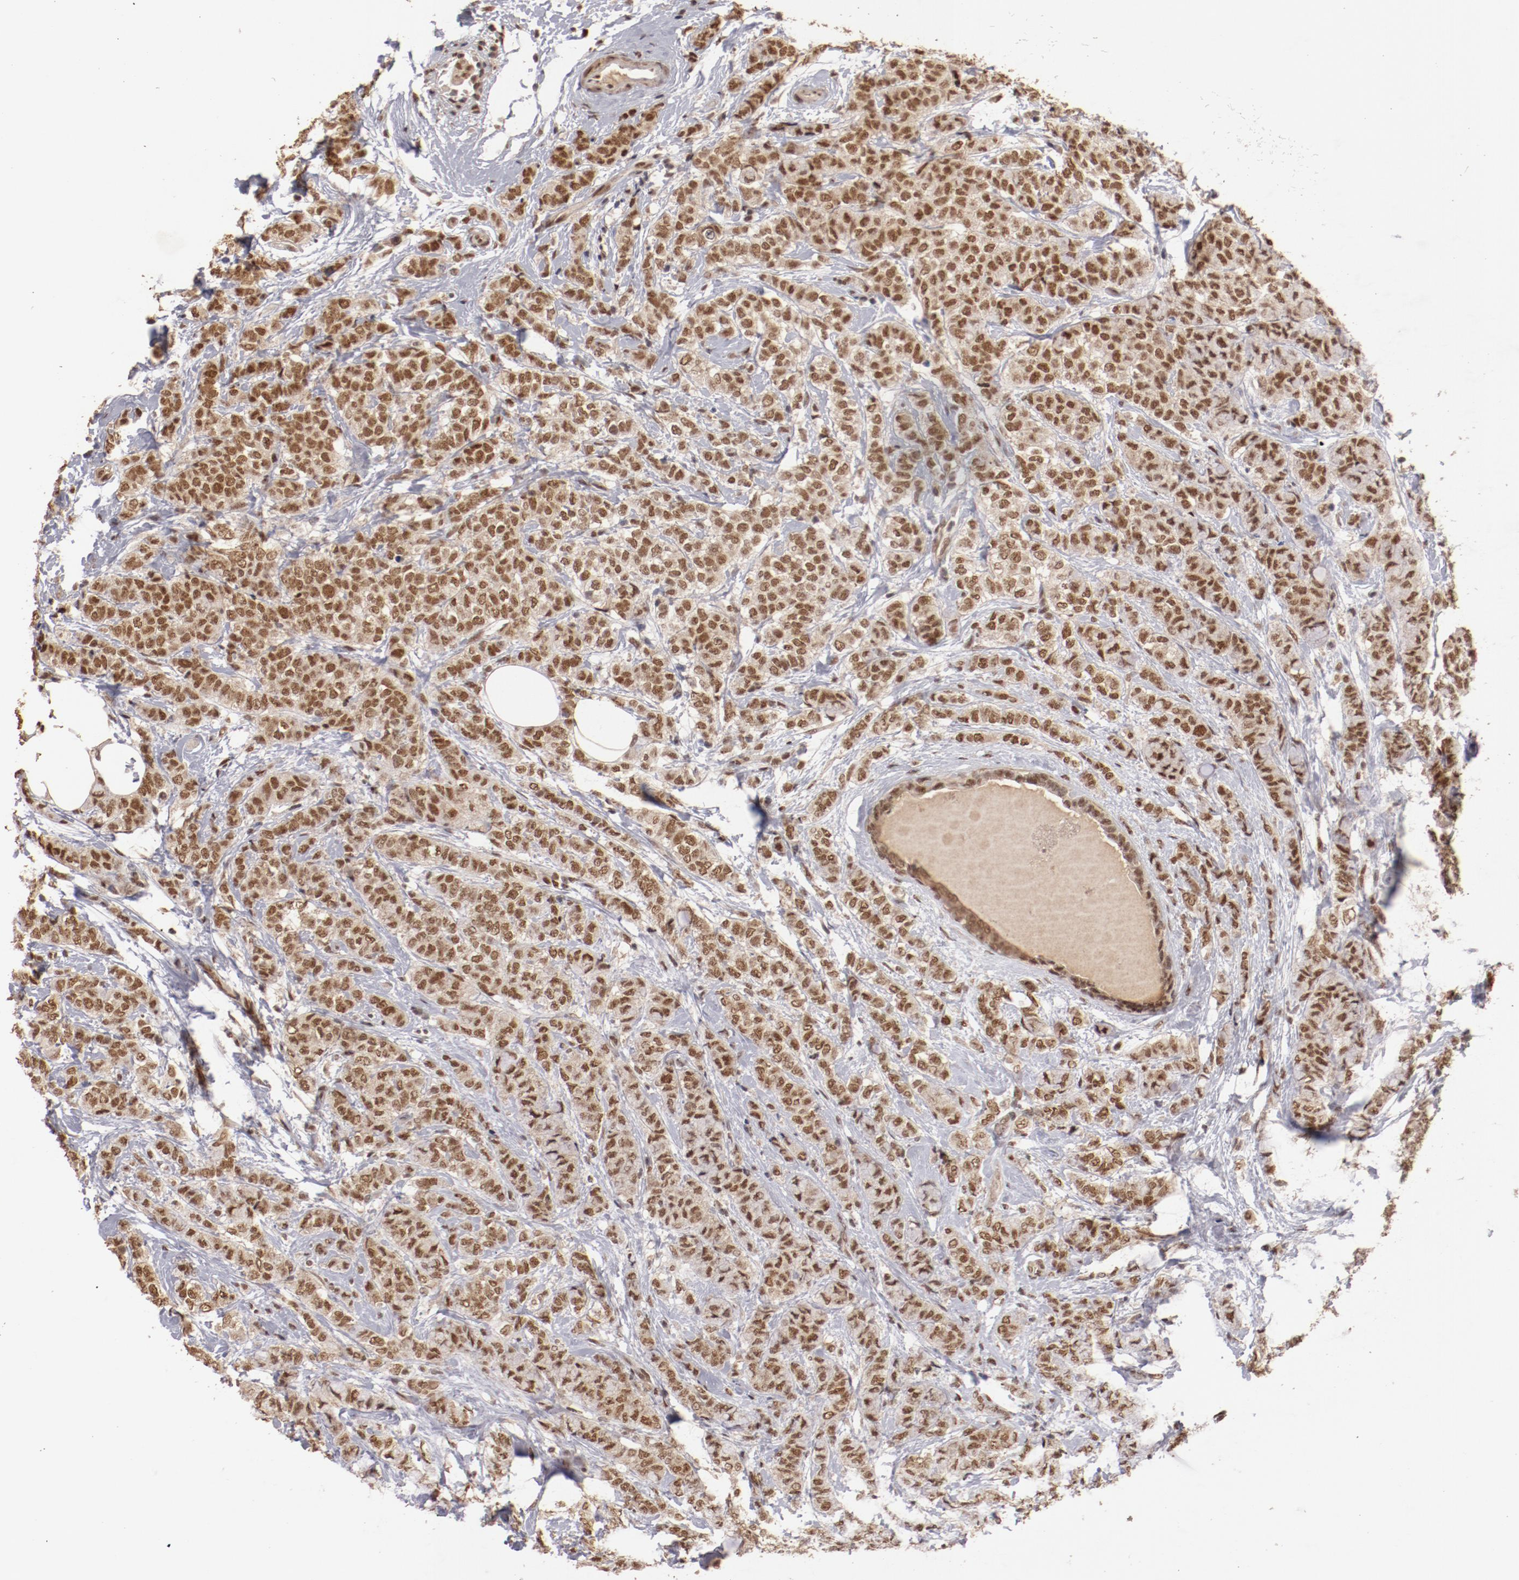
{"staining": {"intensity": "moderate", "quantity": ">75%", "location": "cytoplasmic/membranous,nuclear"}, "tissue": "breast cancer", "cell_type": "Tumor cells", "image_type": "cancer", "snomed": [{"axis": "morphology", "description": "Lobular carcinoma"}, {"axis": "topography", "description": "Breast"}], "caption": "There is medium levels of moderate cytoplasmic/membranous and nuclear expression in tumor cells of breast lobular carcinoma, as demonstrated by immunohistochemical staining (brown color).", "gene": "CLOCK", "patient": {"sex": "female", "age": 60}}